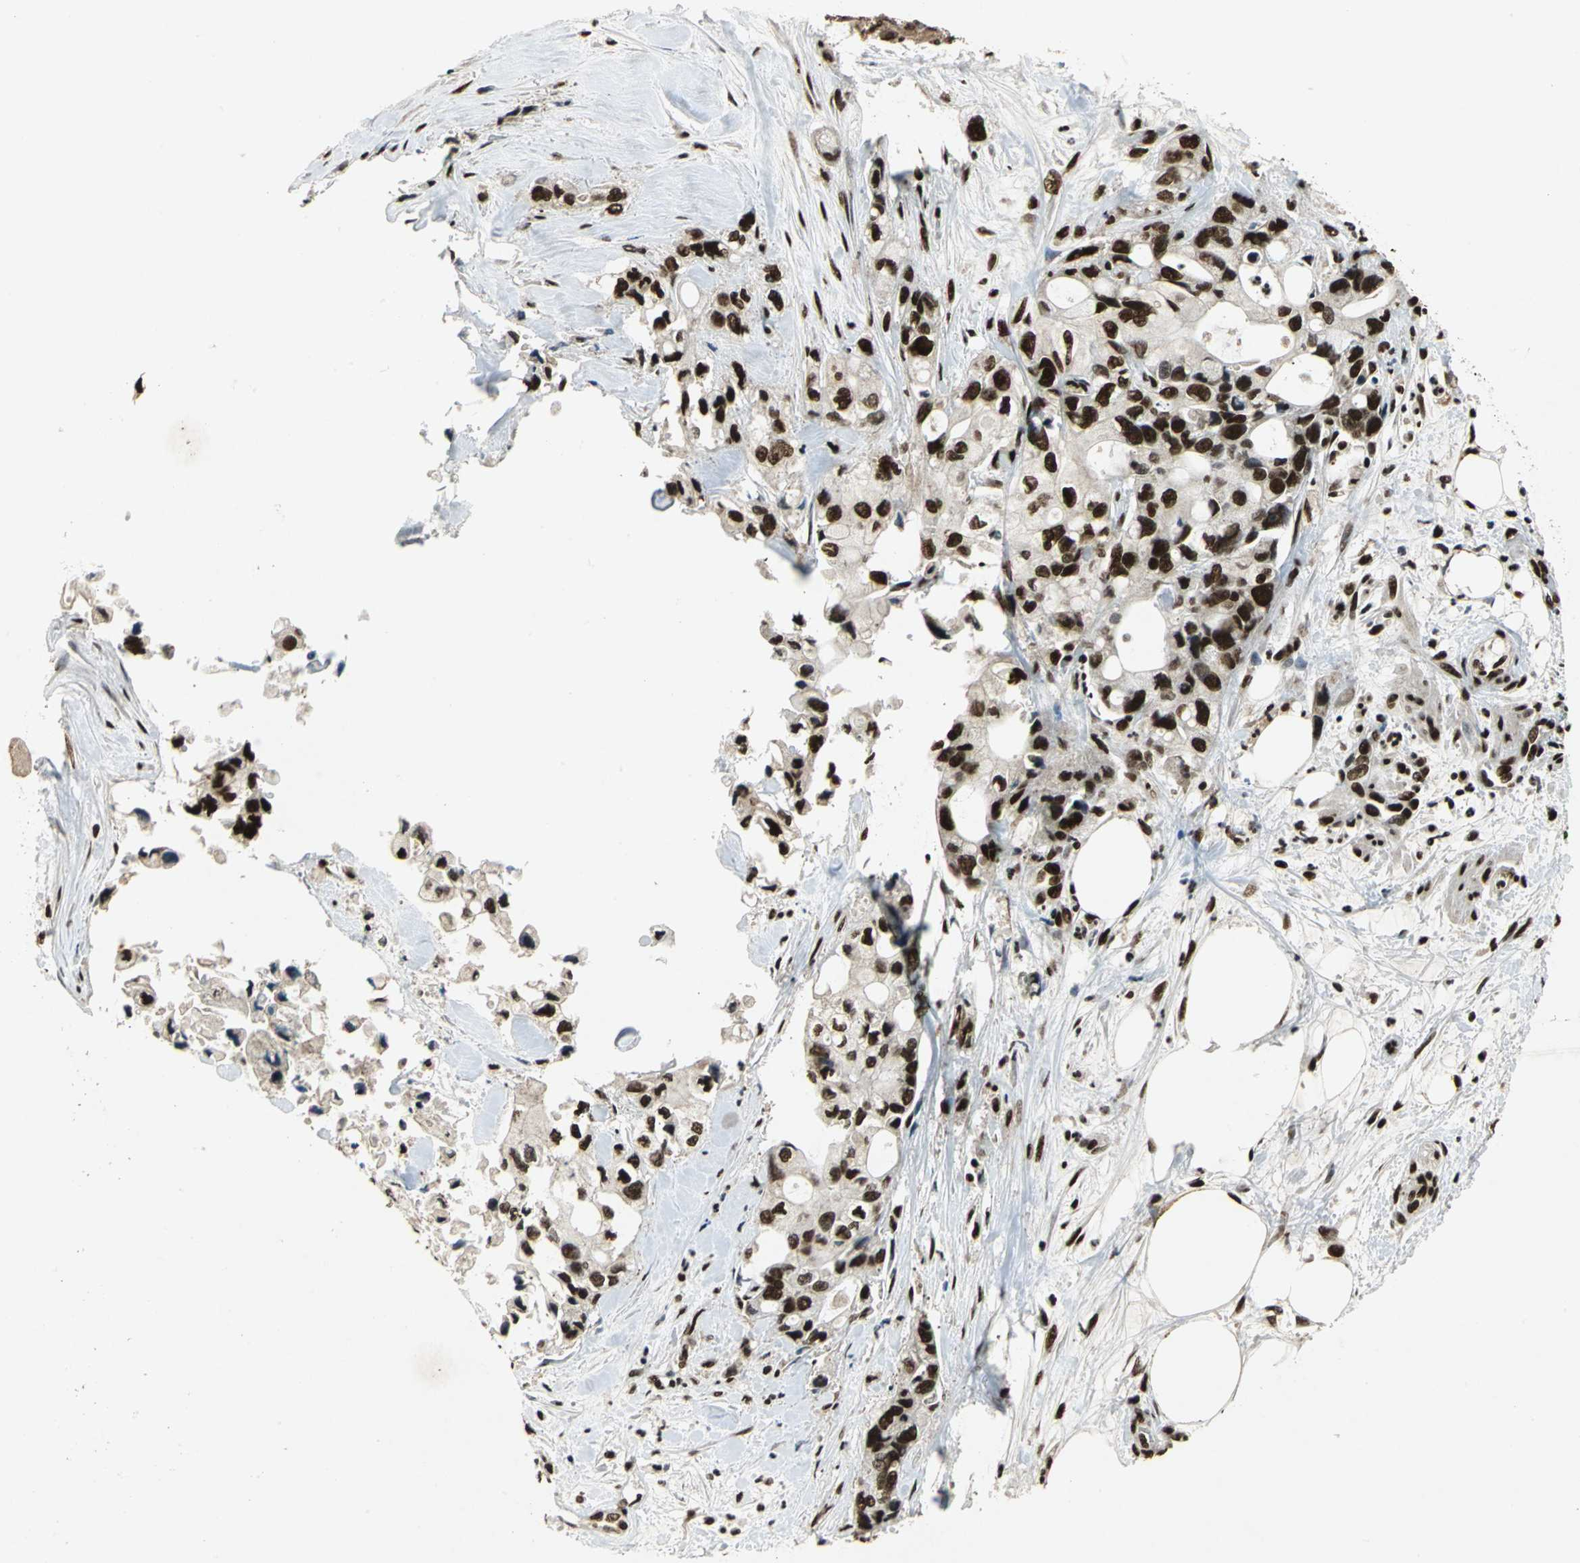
{"staining": {"intensity": "strong", "quantity": ">75%", "location": "nuclear"}, "tissue": "pancreatic cancer", "cell_type": "Tumor cells", "image_type": "cancer", "snomed": [{"axis": "morphology", "description": "Adenocarcinoma, NOS"}, {"axis": "topography", "description": "Pancreas"}], "caption": "An immunohistochemistry photomicrograph of neoplastic tissue is shown. Protein staining in brown highlights strong nuclear positivity in adenocarcinoma (pancreatic) within tumor cells. Nuclei are stained in blue.", "gene": "MTA2", "patient": {"sex": "male", "age": 70}}